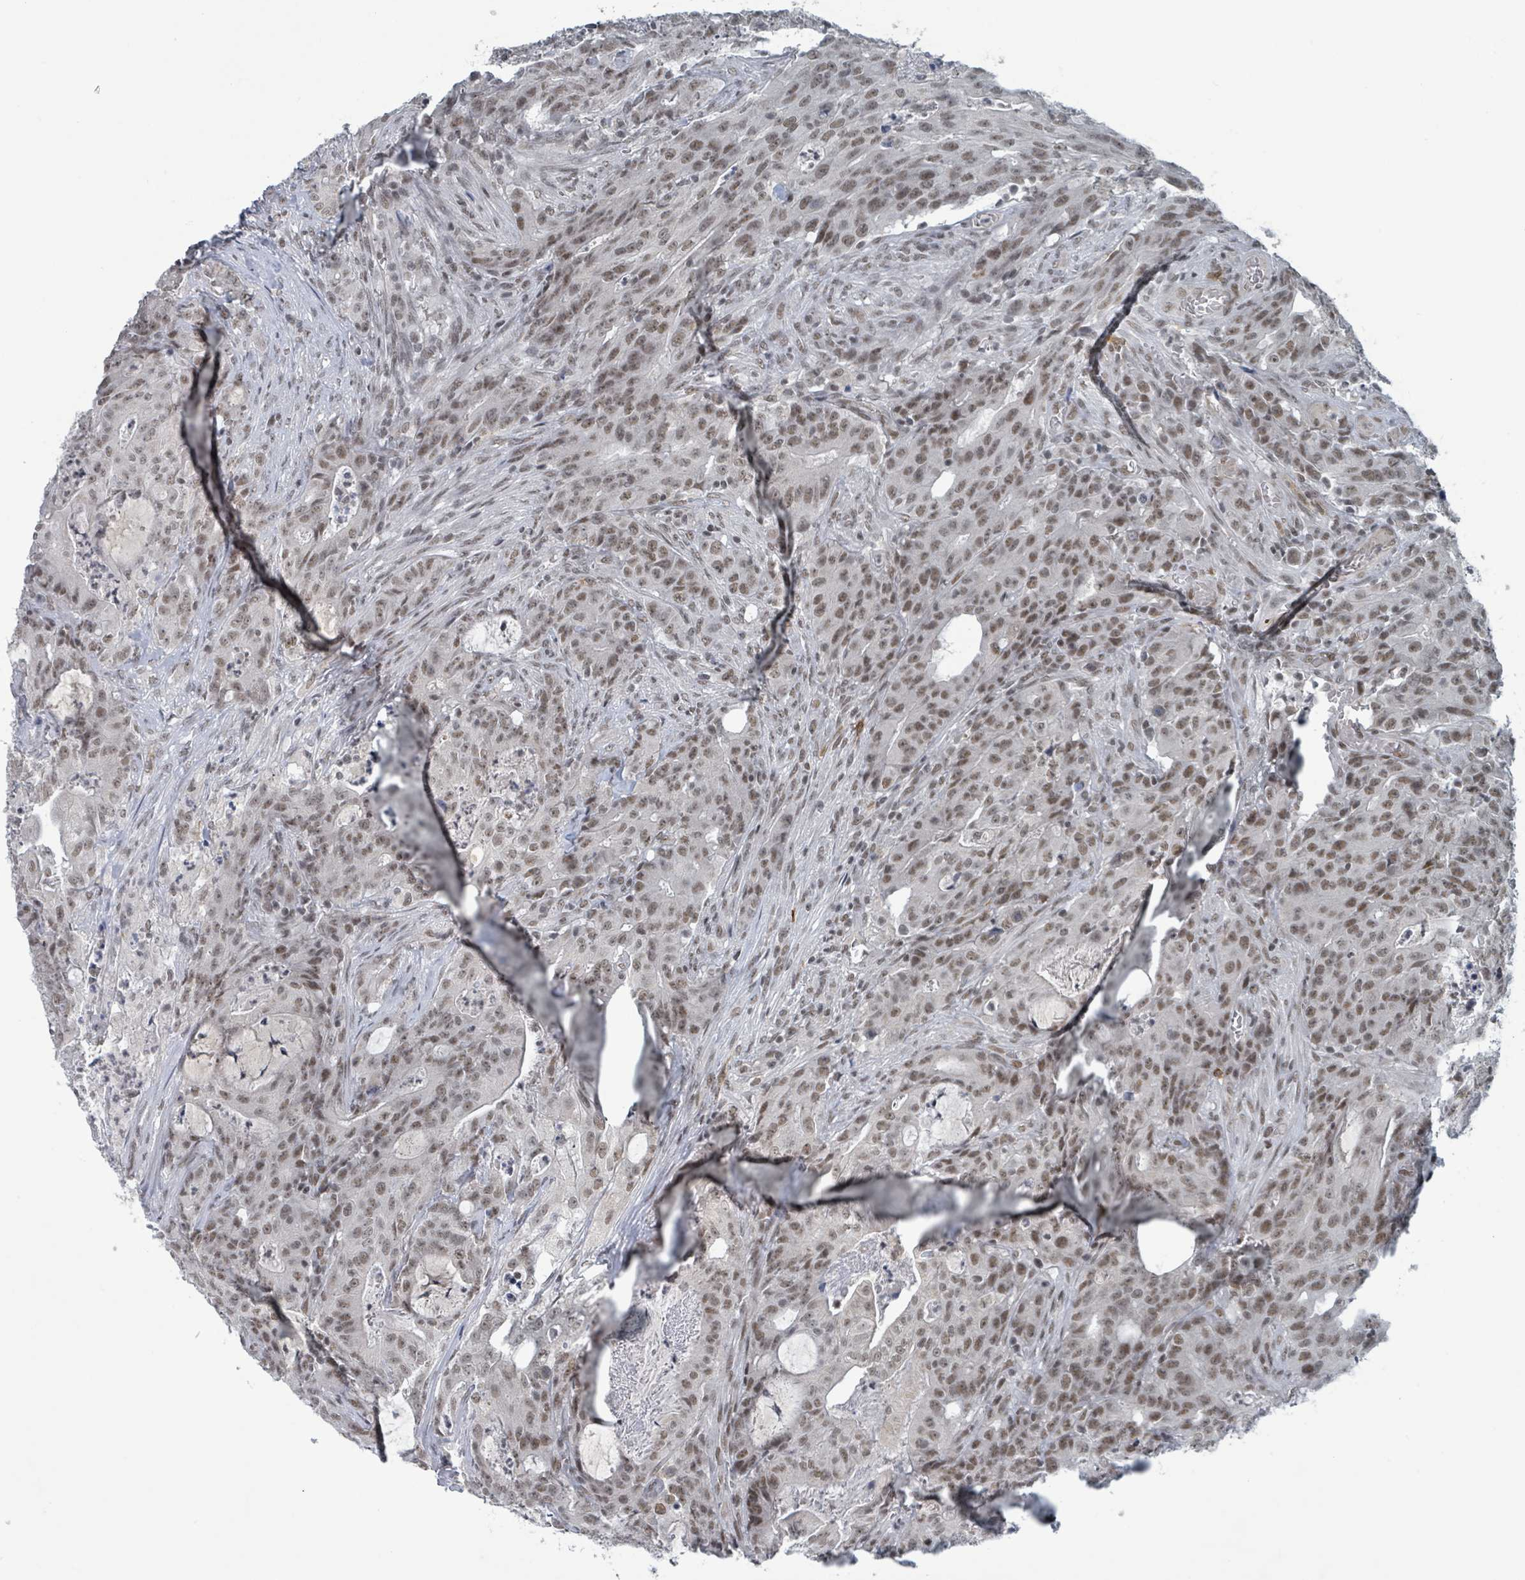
{"staining": {"intensity": "moderate", "quantity": ">75%", "location": "nuclear"}, "tissue": "colorectal cancer", "cell_type": "Tumor cells", "image_type": "cancer", "snomed": [{"axis": "morphology", "description": "Adenocarcinoma, NOS"}, {"axis": "topography", "description": "Colon"}], "caption": "A histopathology image of colorectal cancer stained for a protein displays moderate nuclear brown staining in tumor cells.", "gene": "BANP", "patient": {"sex": "male", "age": 83}}